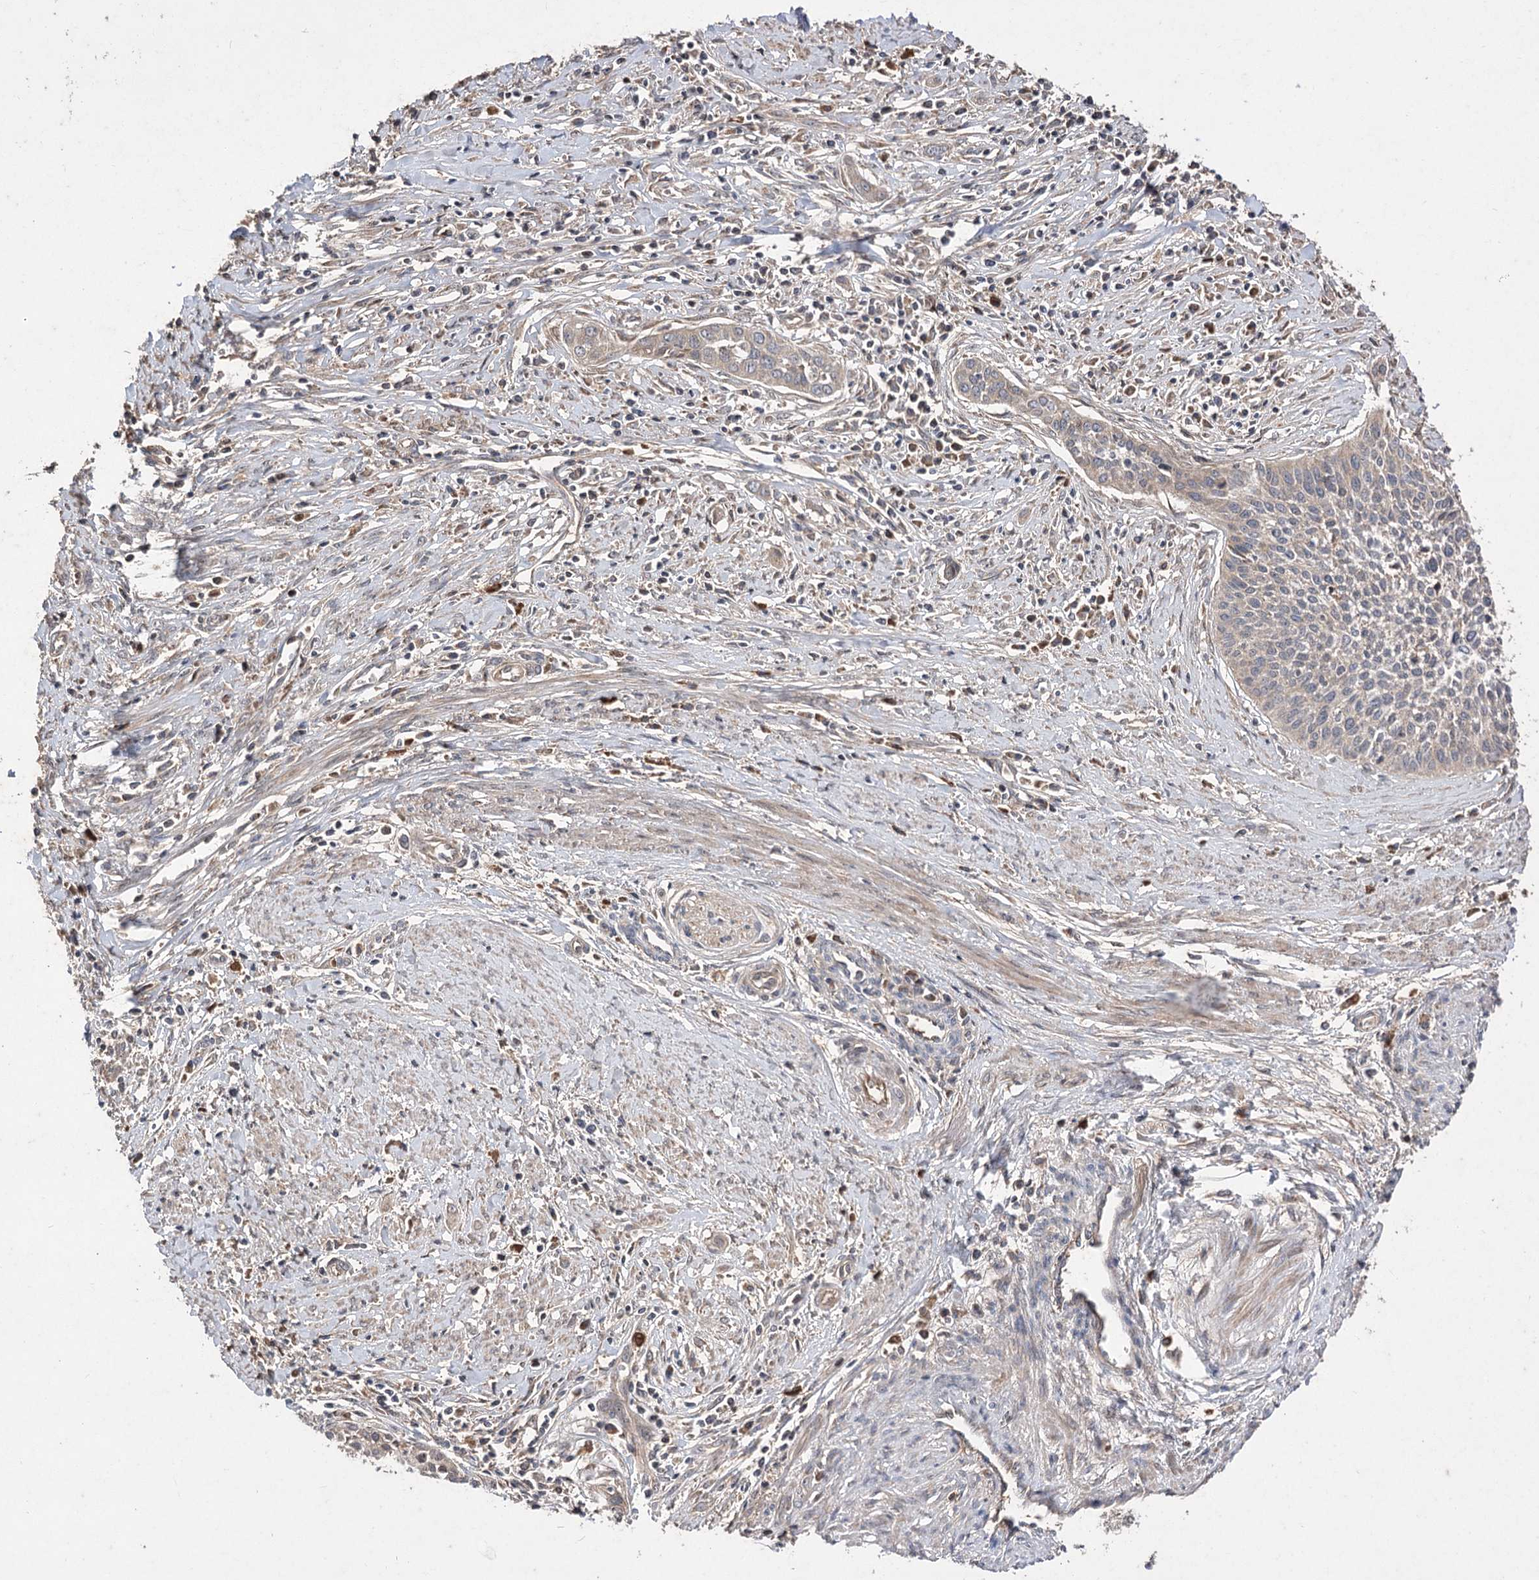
{"staining": {"intensity": "weak", "quantity": ">75%", "location": "cytoplasmic/membranous"}, "tissue": "cervical cancer", "cell_type": "Tumor cells", "image_type": "cancer", "snomed": [{"axis": "morphology", "description": "Squamous cell carcinoma, NOS"}, {"axis": "topography", "description": "Cervix"}], "caption": "An immunohistochemistry micrograph of neoplastic tissue is shown. Protein staining in brown labels weak cytoplasmic/membranous positivity in cervical cancer within tumor cells.", "gene": "RASSF3", "patient": {"sex": "female", "age": 34}}